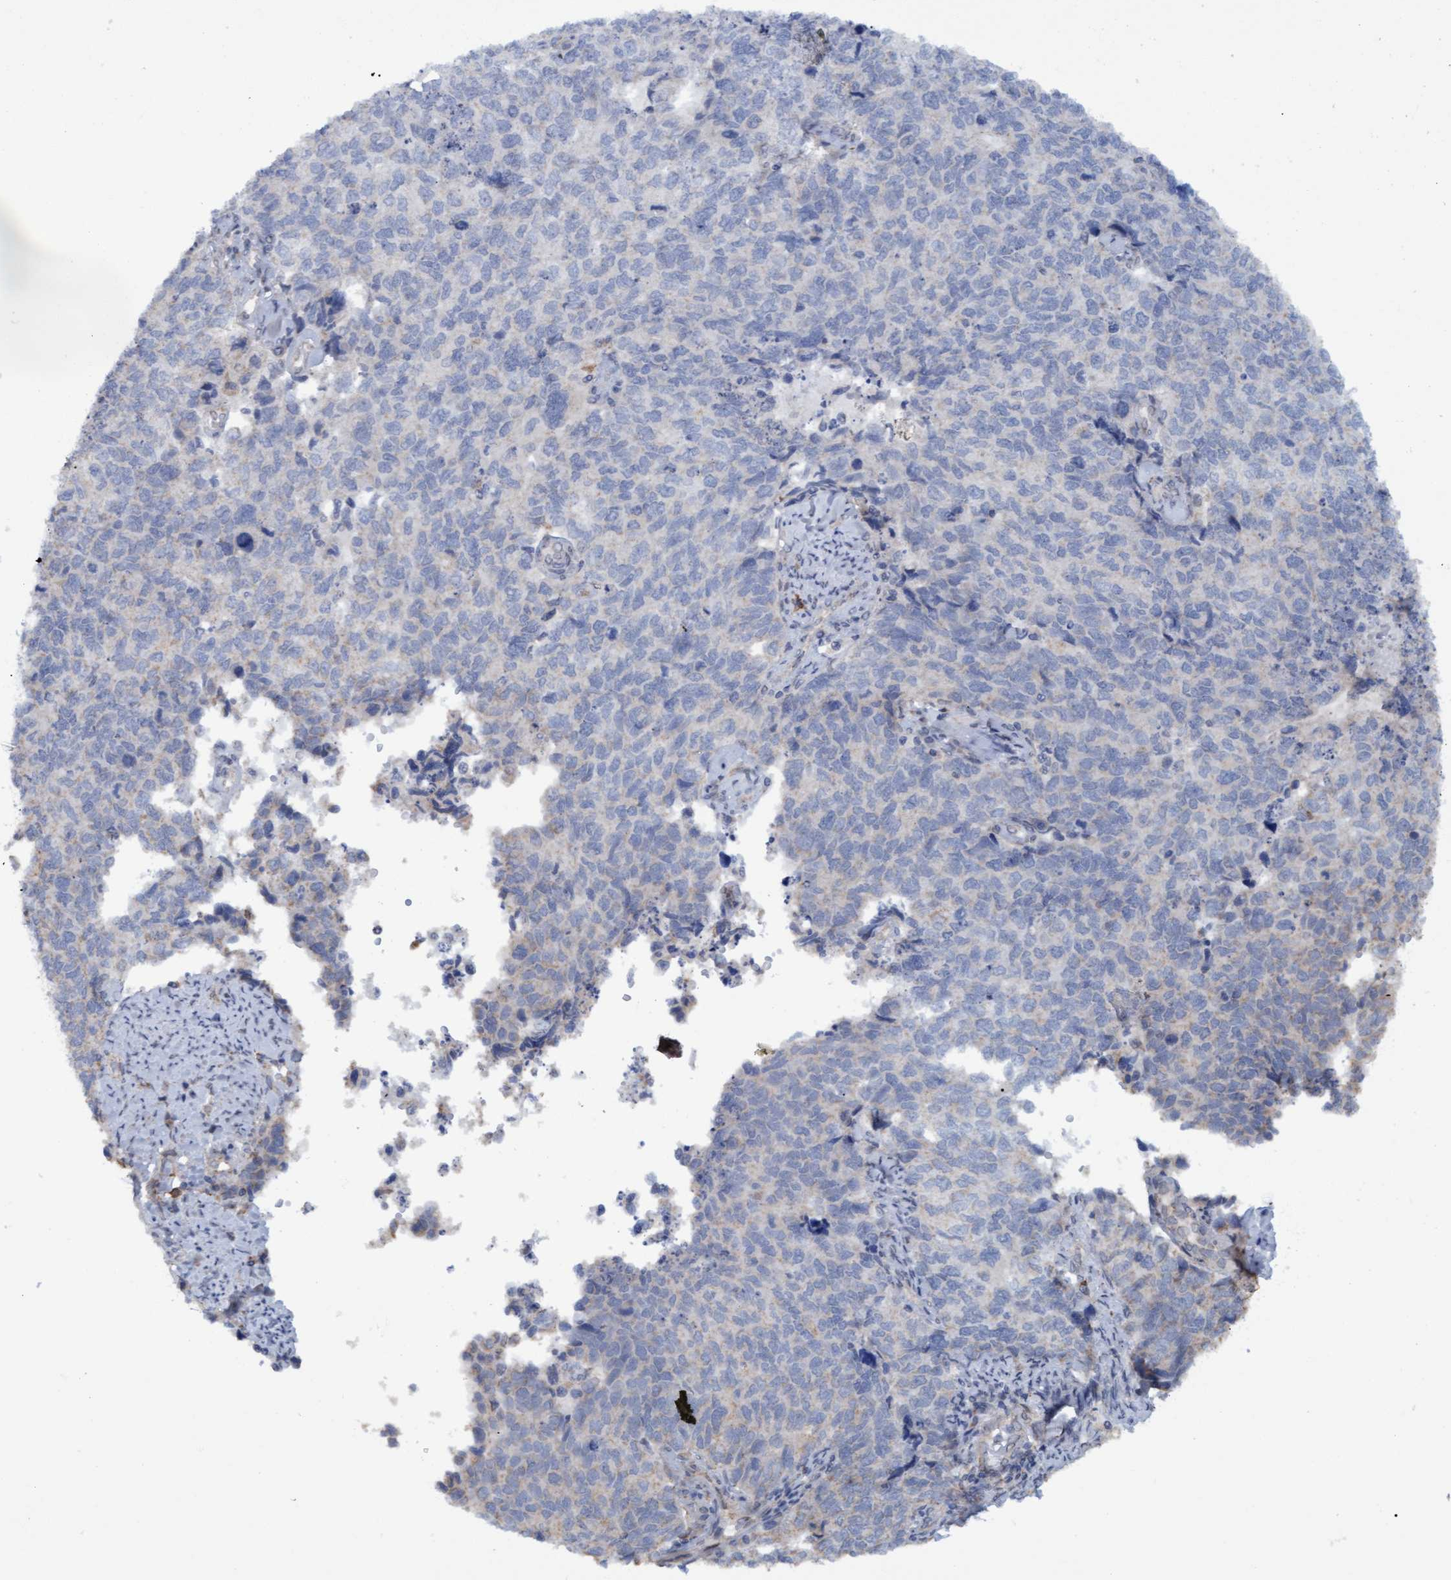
{"staining": {"intensity": "negative", "quantity": "none", "location": "none"}, "tissue": "cervical cancer", "cell_type": "Tumor cells", "image_type": "cancer", "snomed": [{"axis": "morphology", "description": "Squamous cell carcinoma, NOS"}, {"axis": "topography", "description": "Cervix"}], "caption": "Protein analysis of cervical cancer displays no significant positivity in tumor cells. (IHC, brightfield microscopy, high magnification).", "gene": "MGLL", "patient": {"sex": "female", "age": 63}}